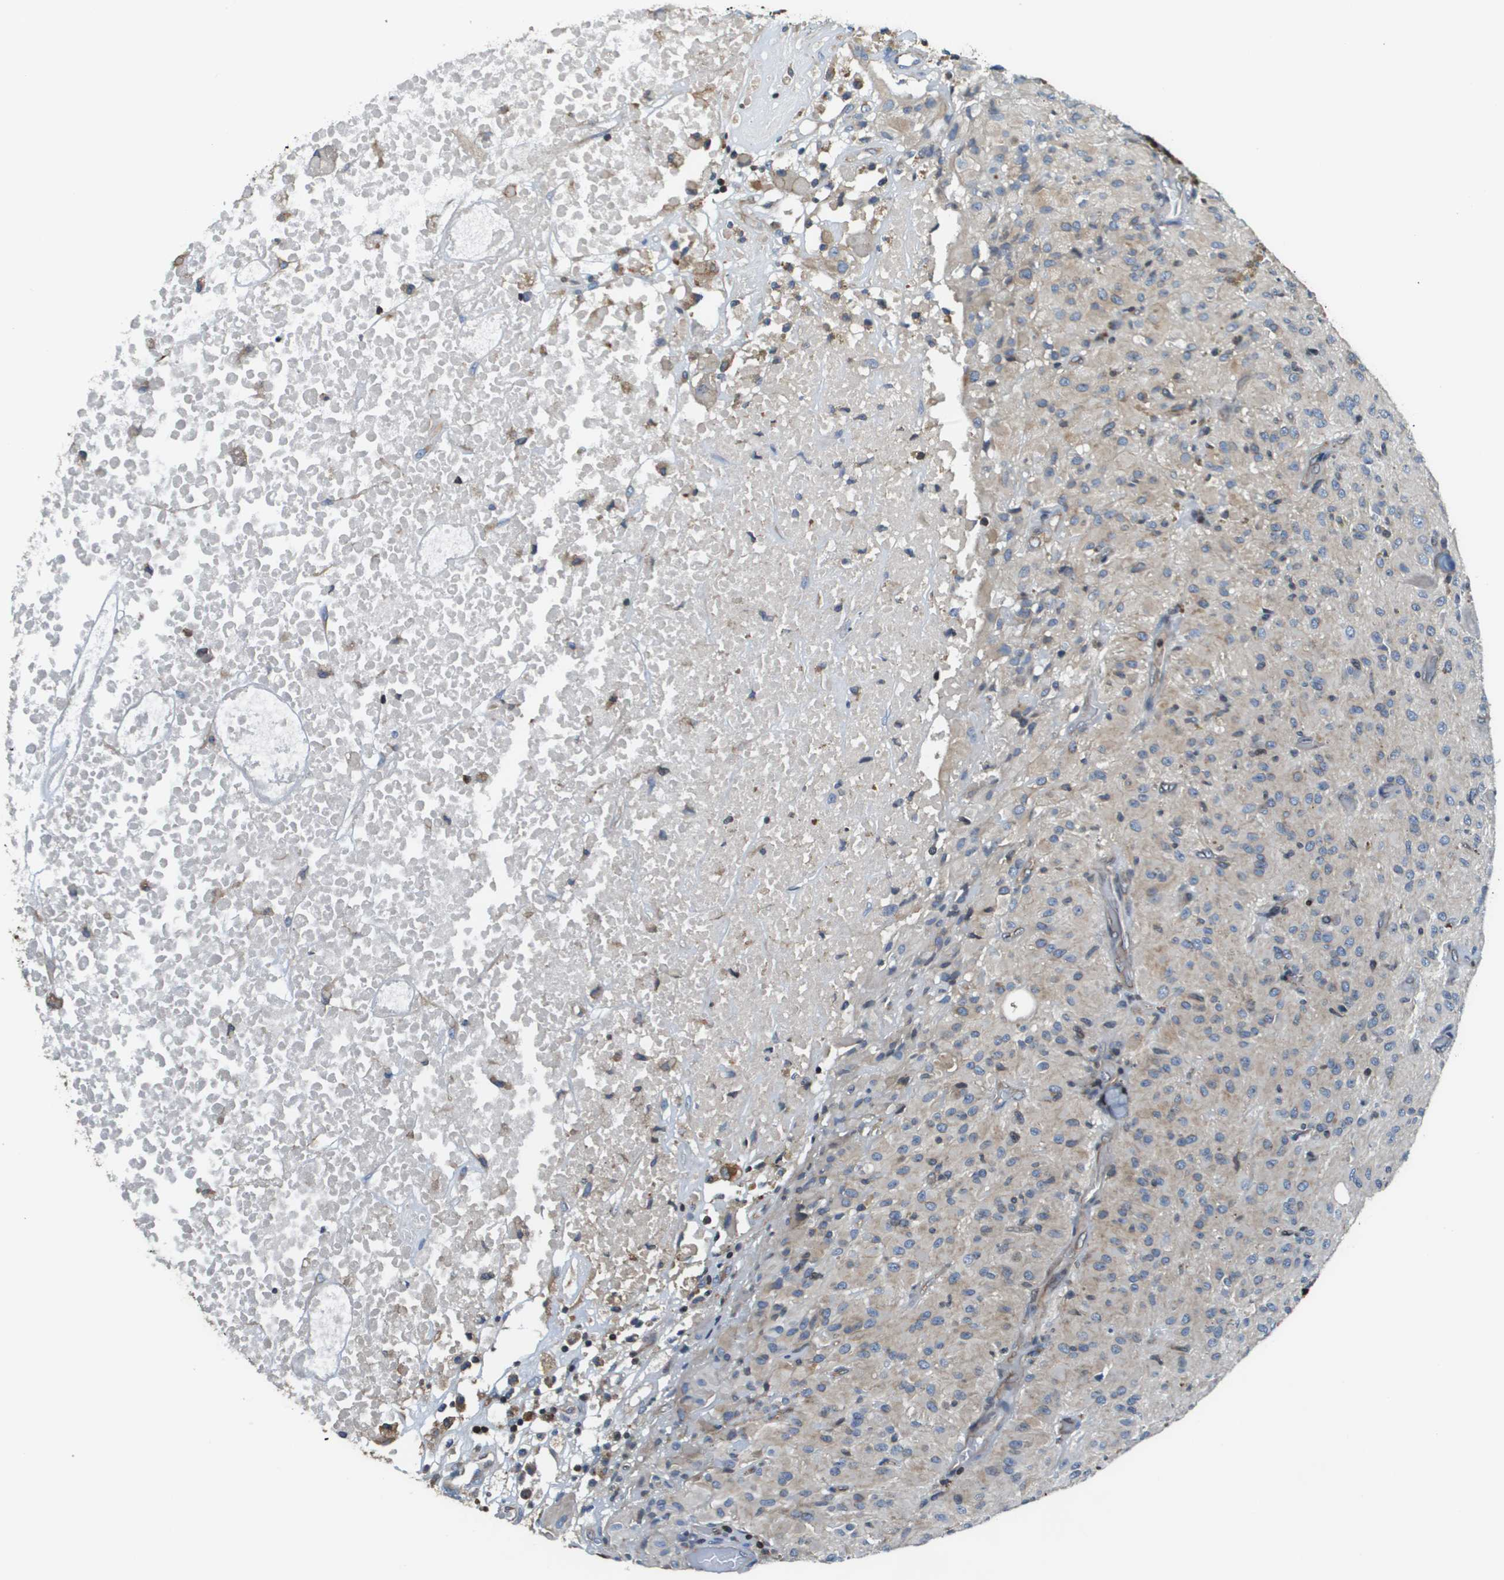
{"staining": {"intensity": "weak", "quantity": "<25%", "location": "cytoplasmic/membranous"}, "tissue": "glioma", "cell_type": "Tumor cells", "image_type": "cancer", "snomed": [{"axis": "morphology", "description": "Glioma, malignant, High grade"}, {"axis": "topography", "description": "Brain"}], "caption": "Immunohistochemical staining of glioma shows no significant staining in tumor cells.", "gene": "ESYT1", "patient": {"sex": "female", "age": 59}}